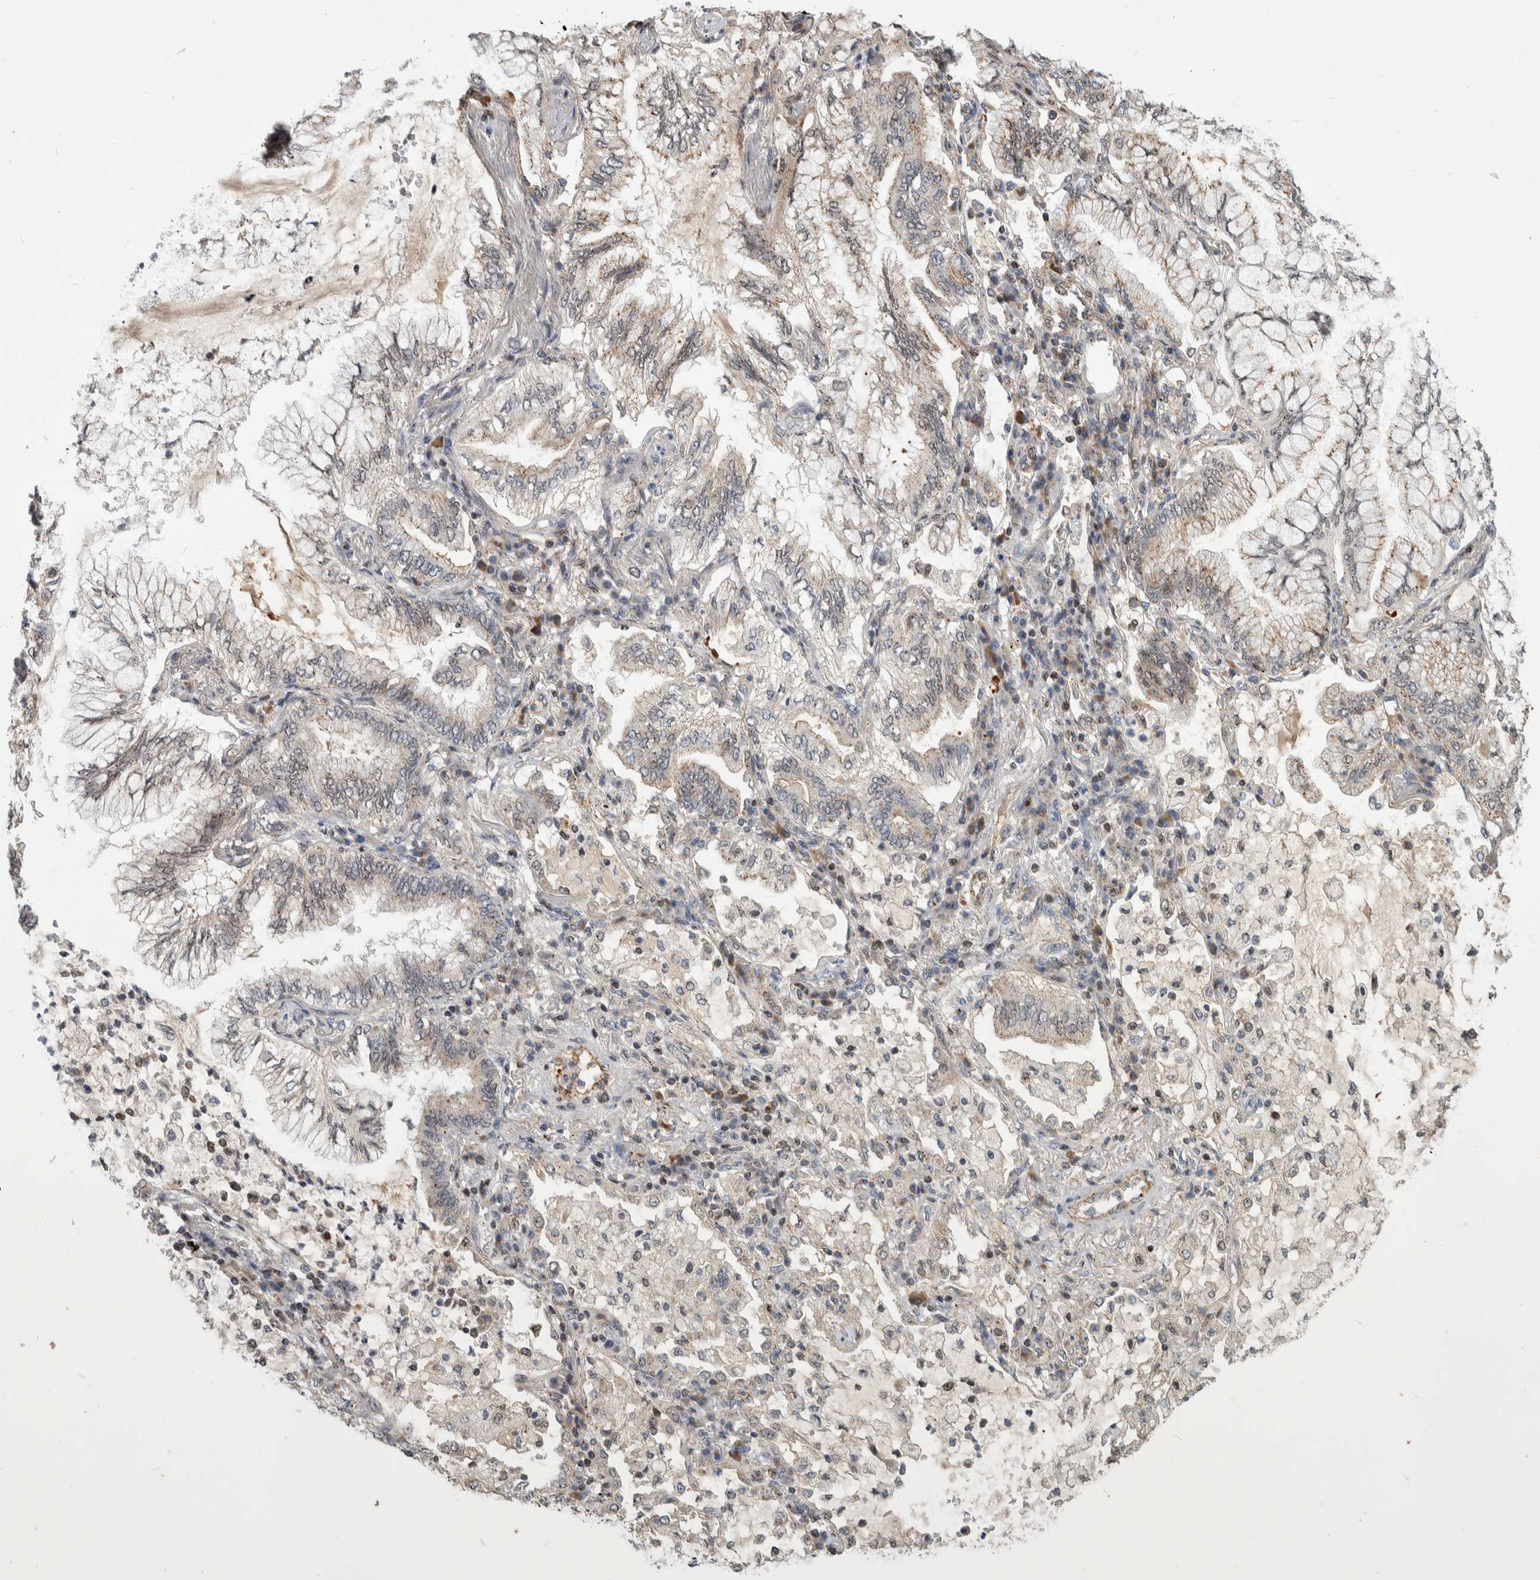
{"staining": {"intensity": "weak", "quantity": ">75%", "location": "cytoplasmic/membranous"}, "tissue": "lung cancer", "cell_type": "Tumor cells", "image_type": "cancer", "snomed": [{"axis": "morphology", "description": "Adenocarcinoma, NOS"}, {"axis": "topography", "description": "Lung"}], "caption": "DAB immunohistochemical staining of human lung cancer demonstrates weak cytoplasmic/membranous protein positivity in approximately >75% of tumor cells. Immunohistochemistry (ihc) stains the protein of interest in brown and the nuclei are stained blue.", "gene": "MSL1", "patient": {"sex": "female", "age": 70}}